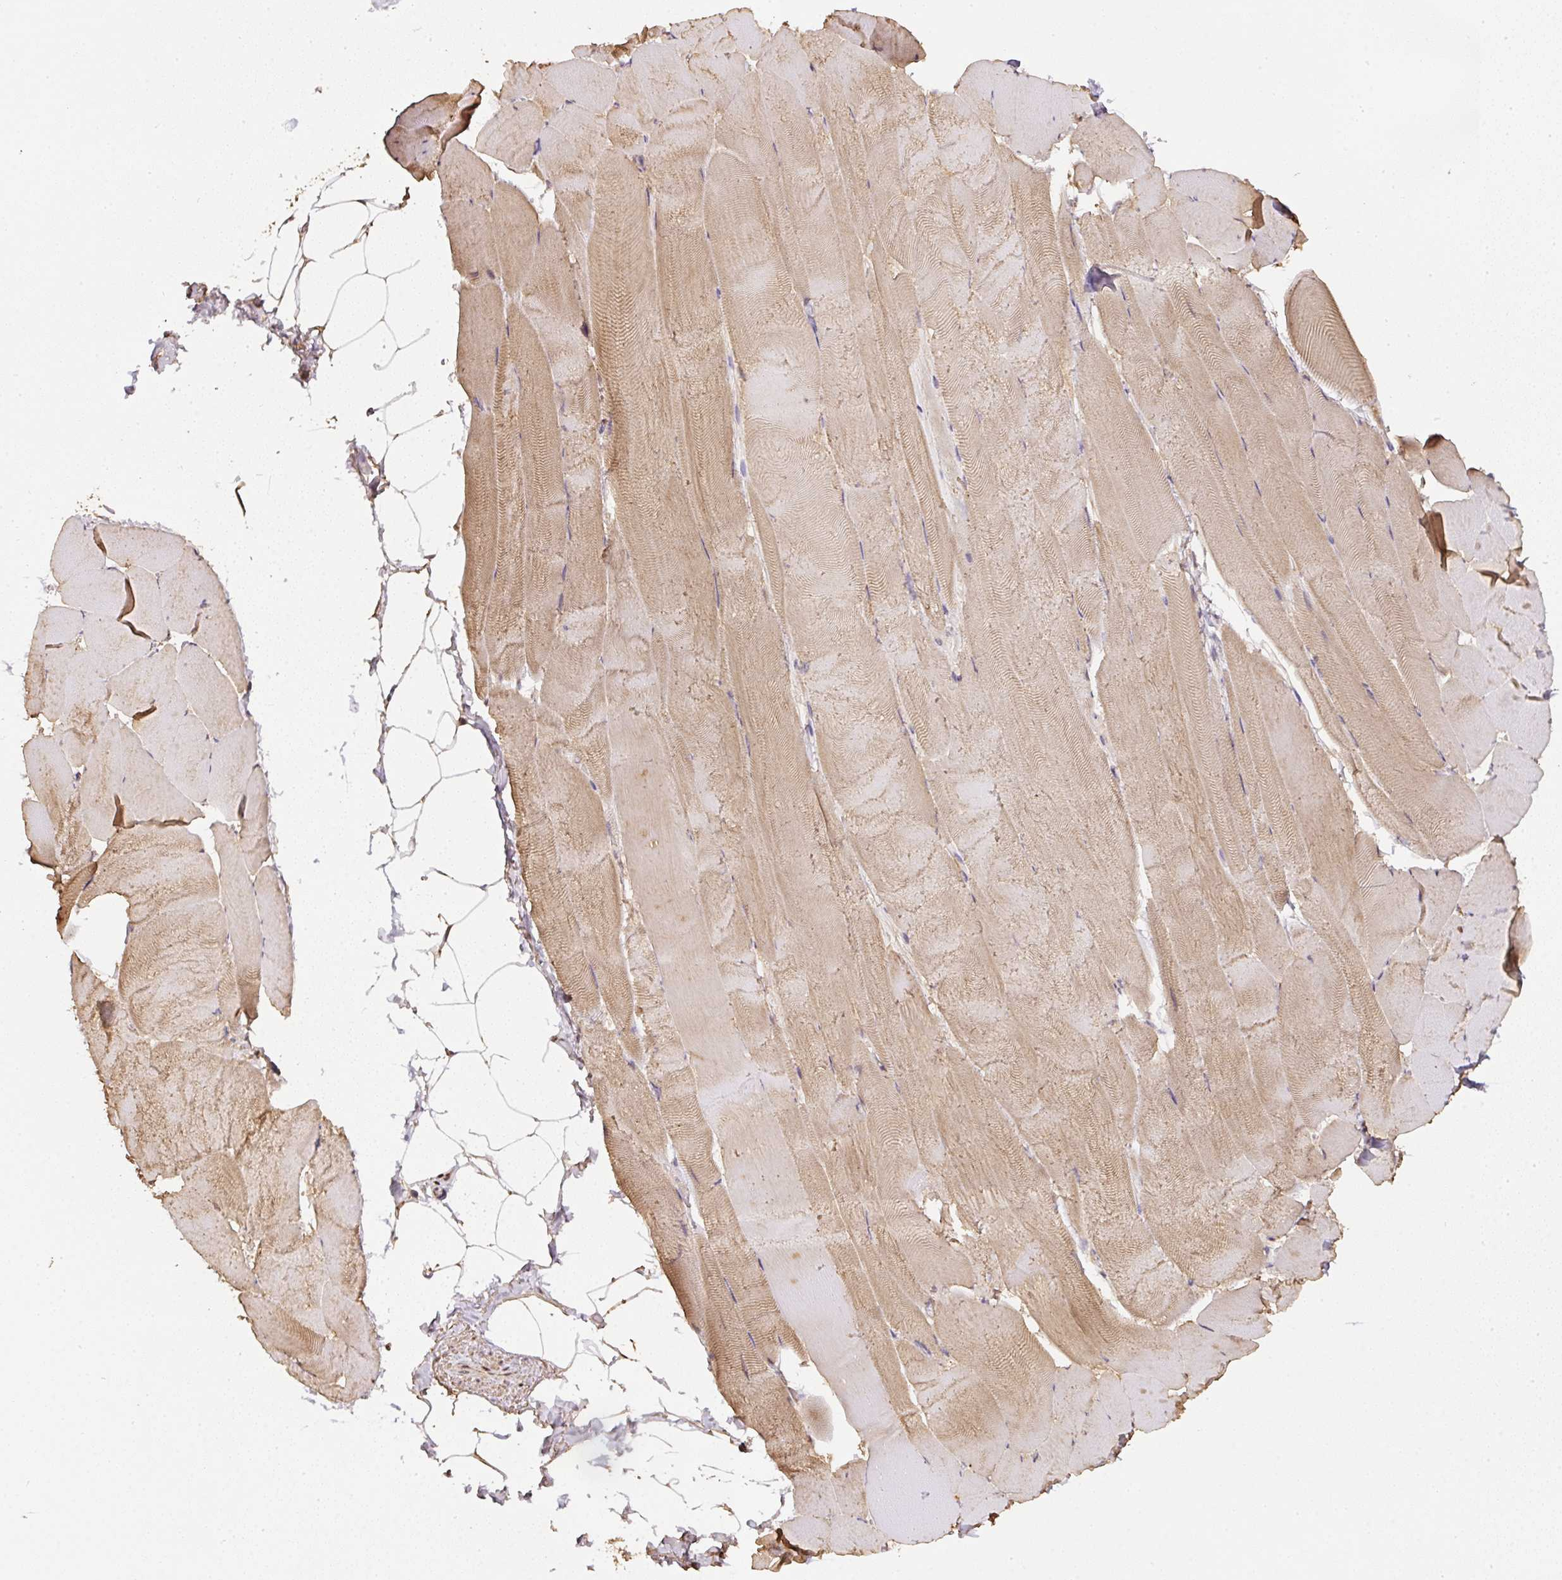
{"staining": {"intensity": "moderate", "quantity": "25%-75%", "location": "cytoplasmic/membranous,nuclear"}, "tissue": "skeletal muscle", "cell_type": "Myocytes", "image_type": "normal", "snomed": [{"axis": "morphology", "description": "Normal tissue, NOS"}, {"axis": "topography", "description": "Skeletal muscle"}], "caption": "This image exhibits IHC staining of benign human skeletal muscle, with medium moderate cytoplasmic/membranous,nuclear expression in about 25%-75% of myocytes.", "gene": "TMEM170B", "patient": {"sex": "female", "age": 64}}